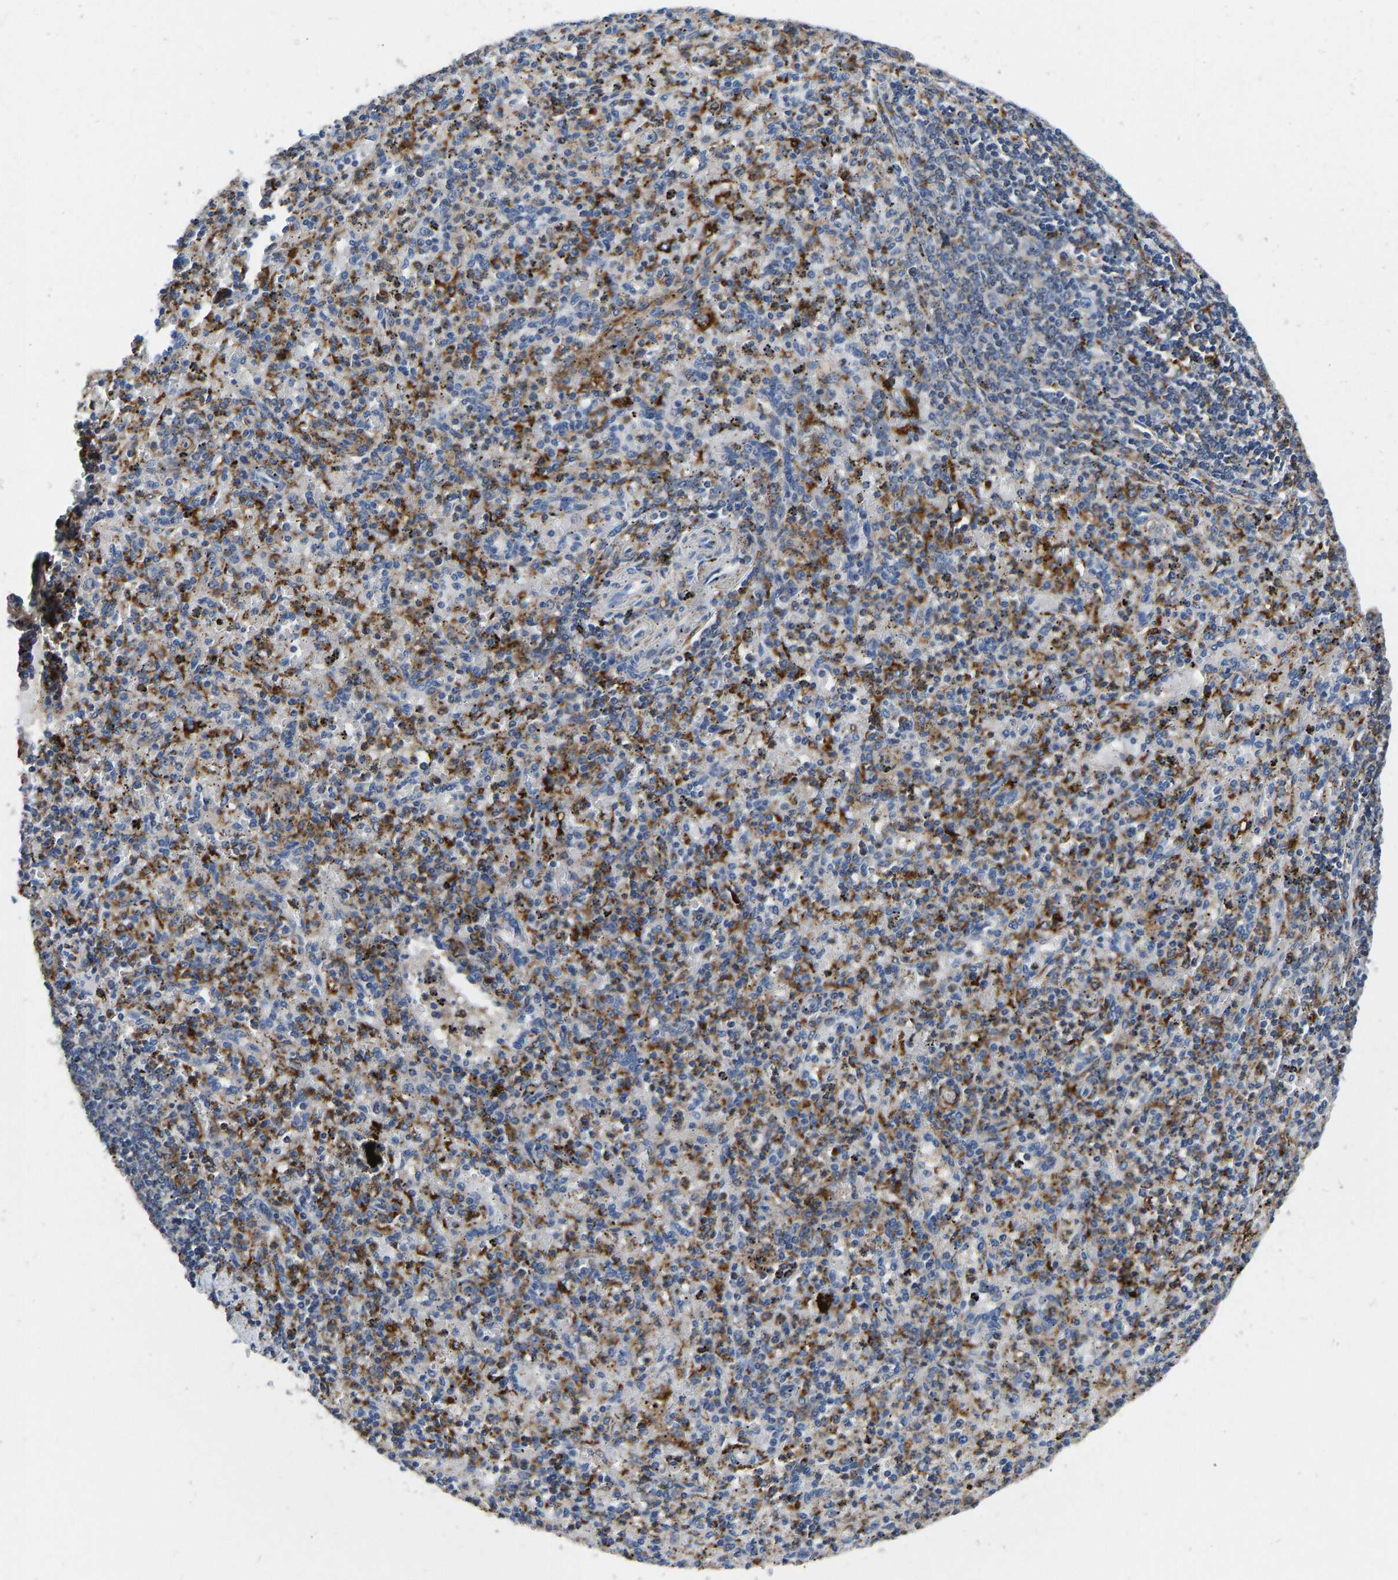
{"staining": {"intensity": "strong", "quantity": "<25%", "location": "cytoplasmic/membranous"}, "tissue": "spleen", "cell_type": "Cells in red pulp", "image_type": "normal", "snomed": [{"axis": "morphology", "description": "Normal tissue, NOS"}, {"axis": "topography", "description": "Spleen"}], "caption": "Protein analysis of benign spleen shows strong cytoplasmic/membranous positivity in about <25% of cells in red pulp.", "gene": "ATP6V1E1", "patient": {"sex": "male", "age": 72}}